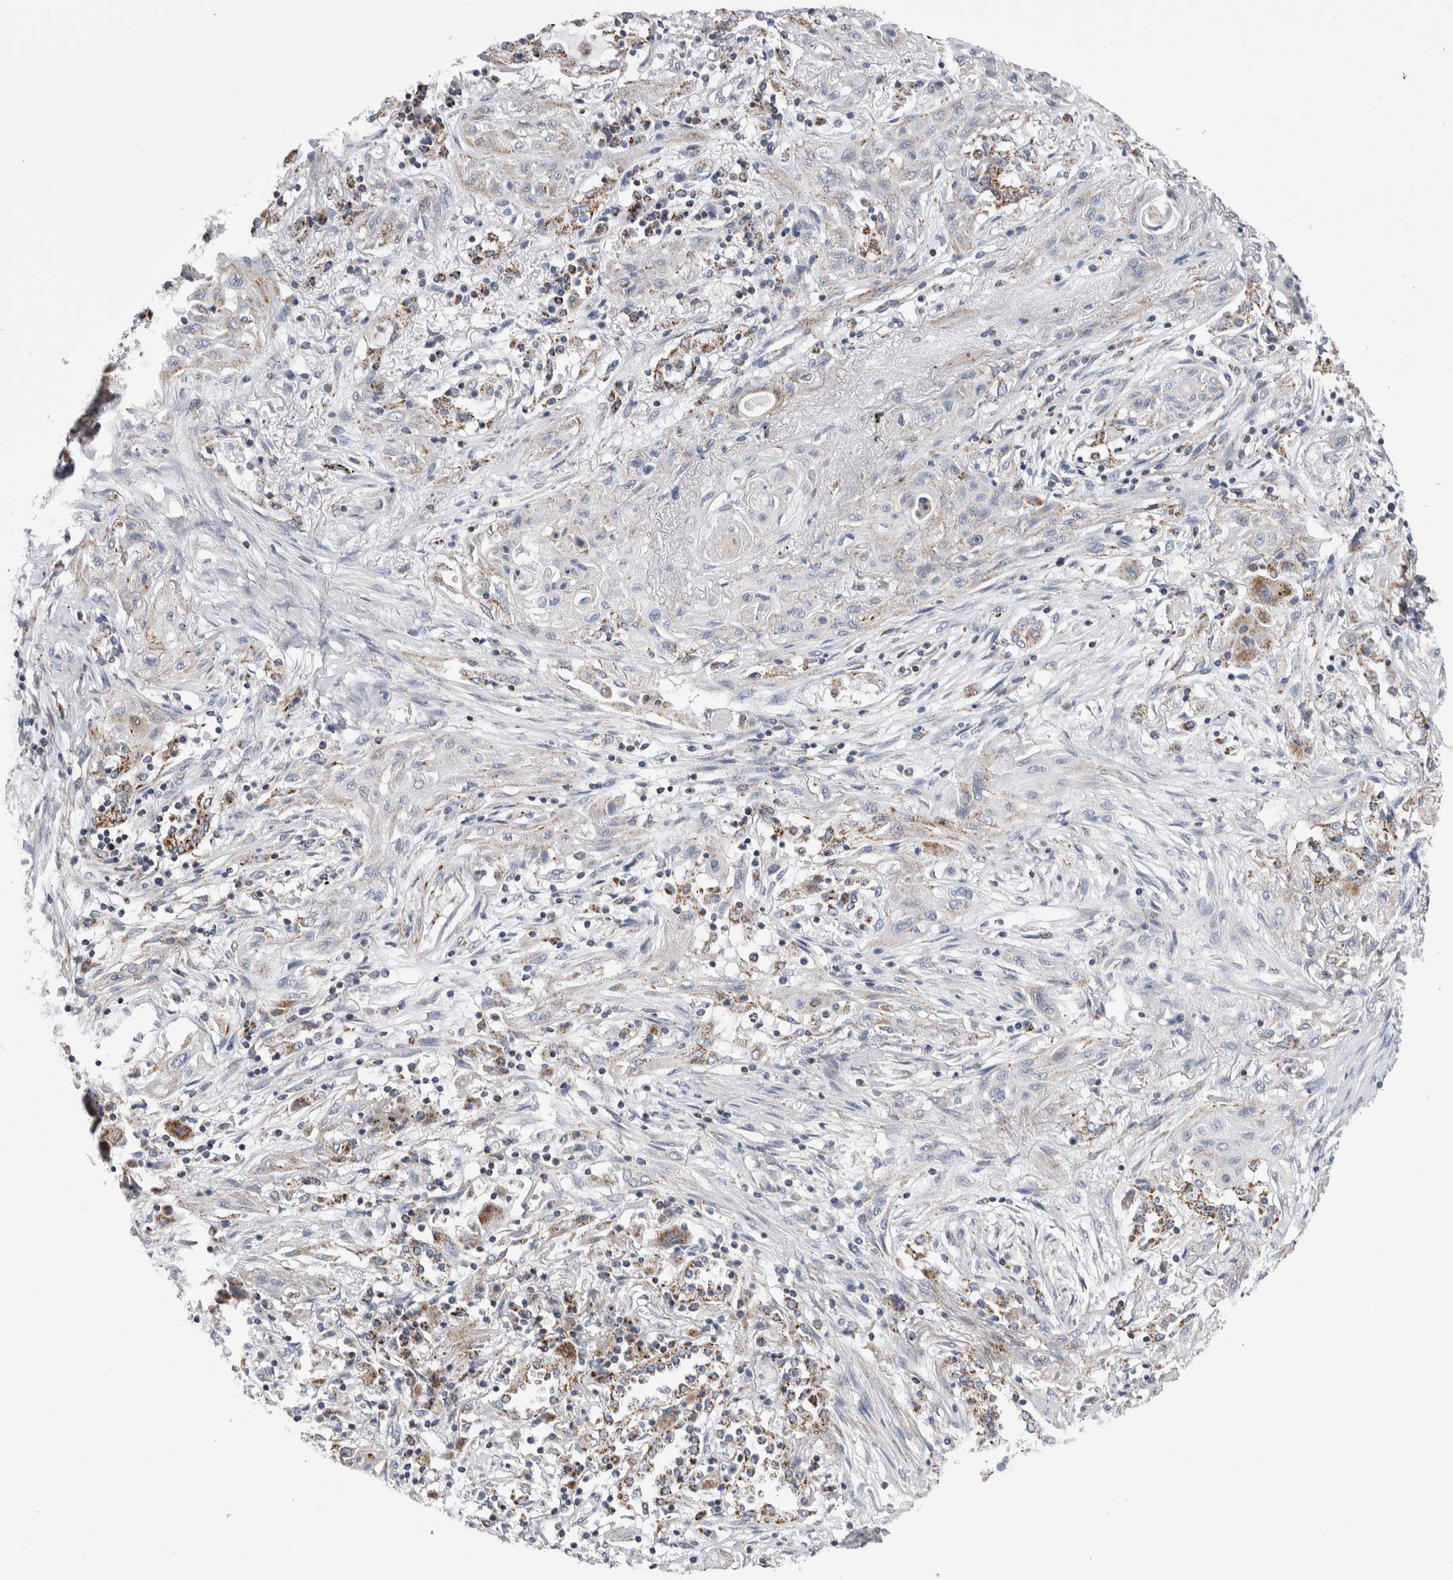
{"staining": {"intensity": "weak", "quantity": "25%-75%", "location": "cytoplasmic/membranous"}, "tissue": "lung cancer", "cell_type": "Tumor cells", "image_type": "cancer", "snomed": [{"axis": "morphology", "description": "Squamous cell carcinoma, NOS"}, {"axis": "topography", "description": "Lung"}], "caption": "Immunohistochemistry of human lung cancer exhibits low levels of weak cytoplasmic/membranous expression in approximately 25%-75% of tumor cells. (Brightfield microscopy of DAB IHC at high magnification).", "gene": "ETFA", "patient": {"sex": "female", "age": 47}}